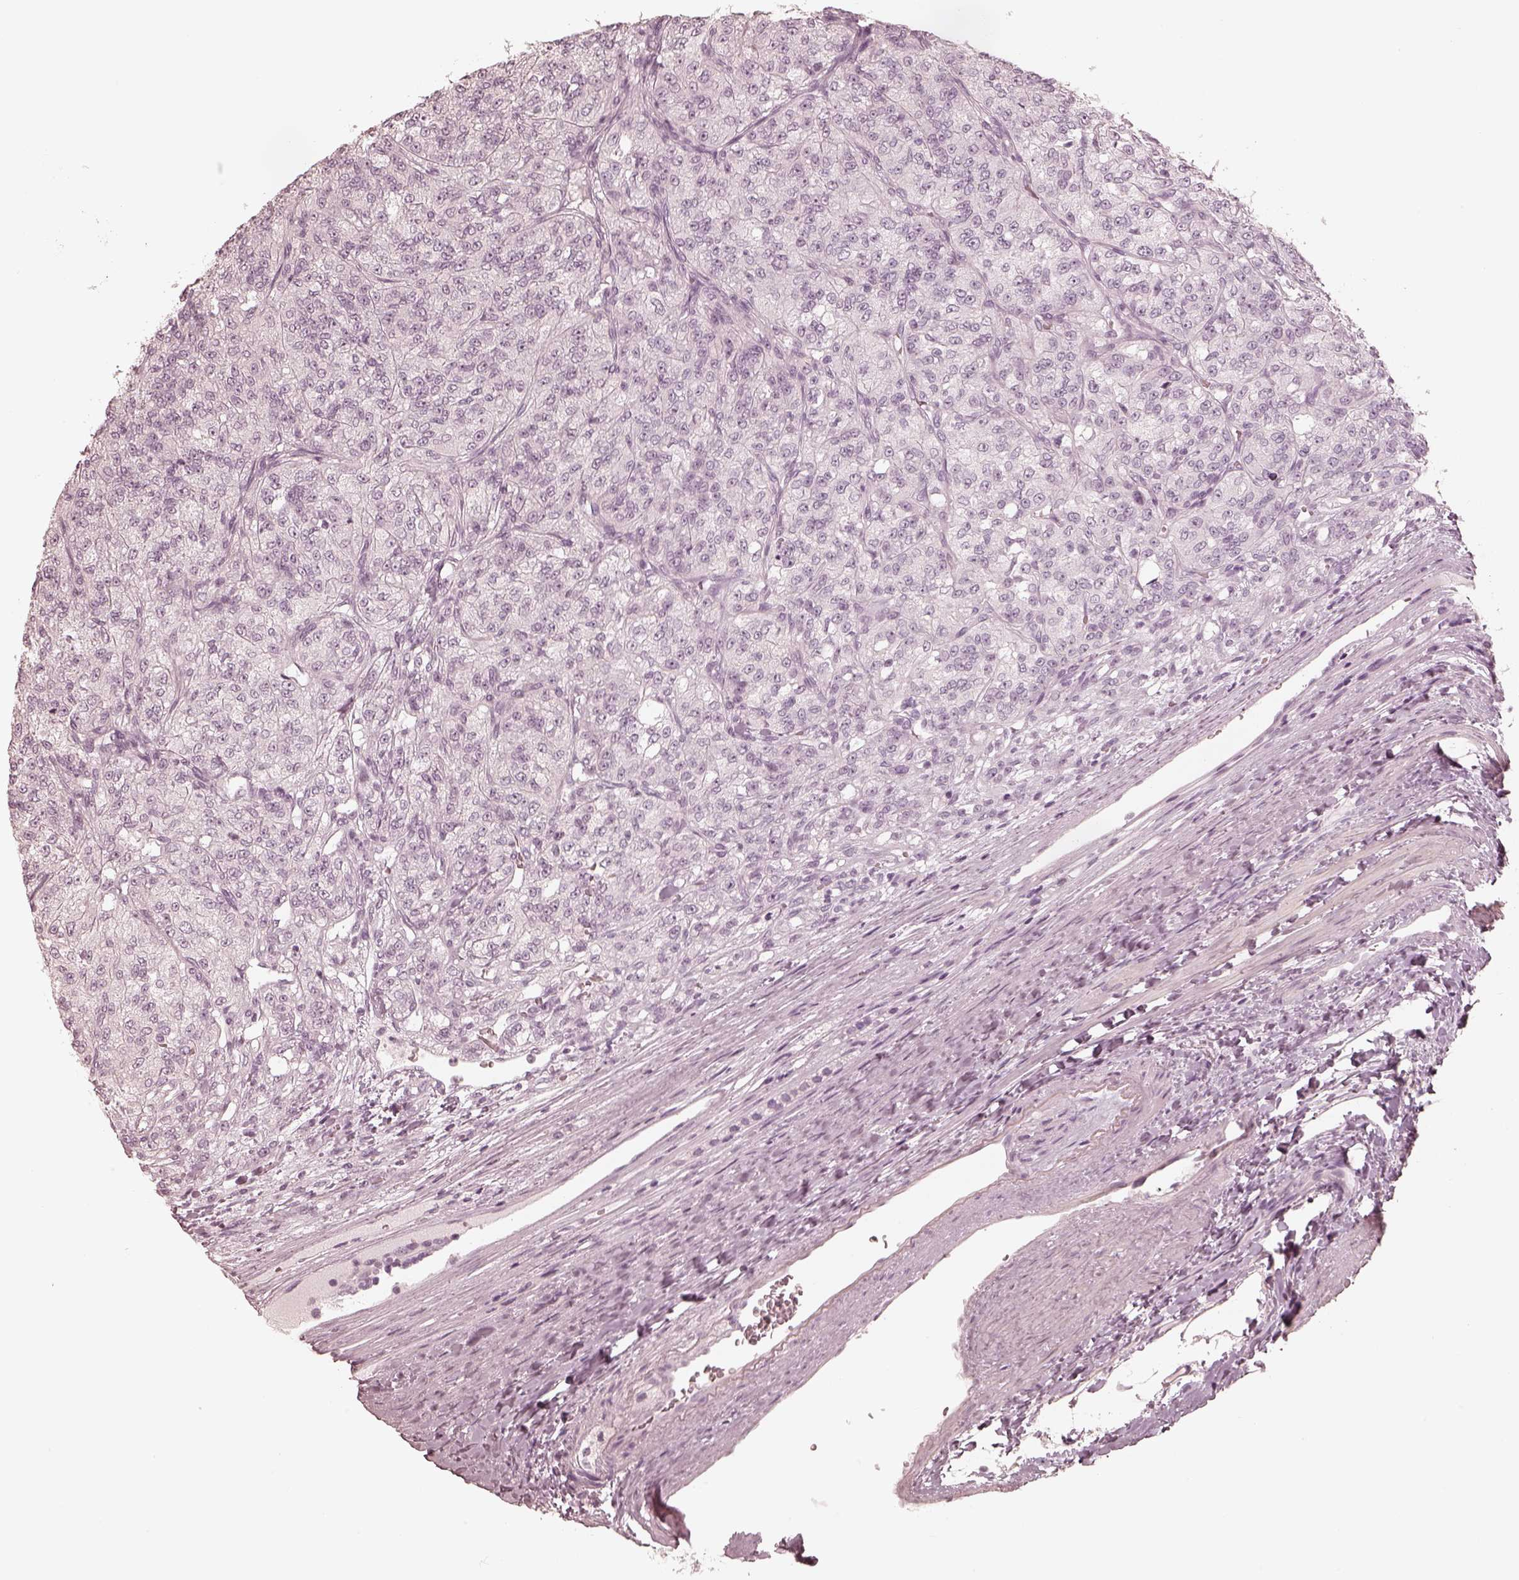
{"staining": {"intensity": "negative", "quantity": "none", "location": "none"}, "tissue": "renal cancer", "cell_type": "Tumor cells", "image_type": "cancer", "snomed": [{"axis": "morphology", "description": "Adenocarcinoma, NOS"}, {"axis": "topography", "description": "Kidney"}], "caption": "DAB immunohistochemical staining of renal cancer reveals no significant expression in tumor cells.", "gene": "CALR3", "patient": {"sex": "female", "age": 63}}